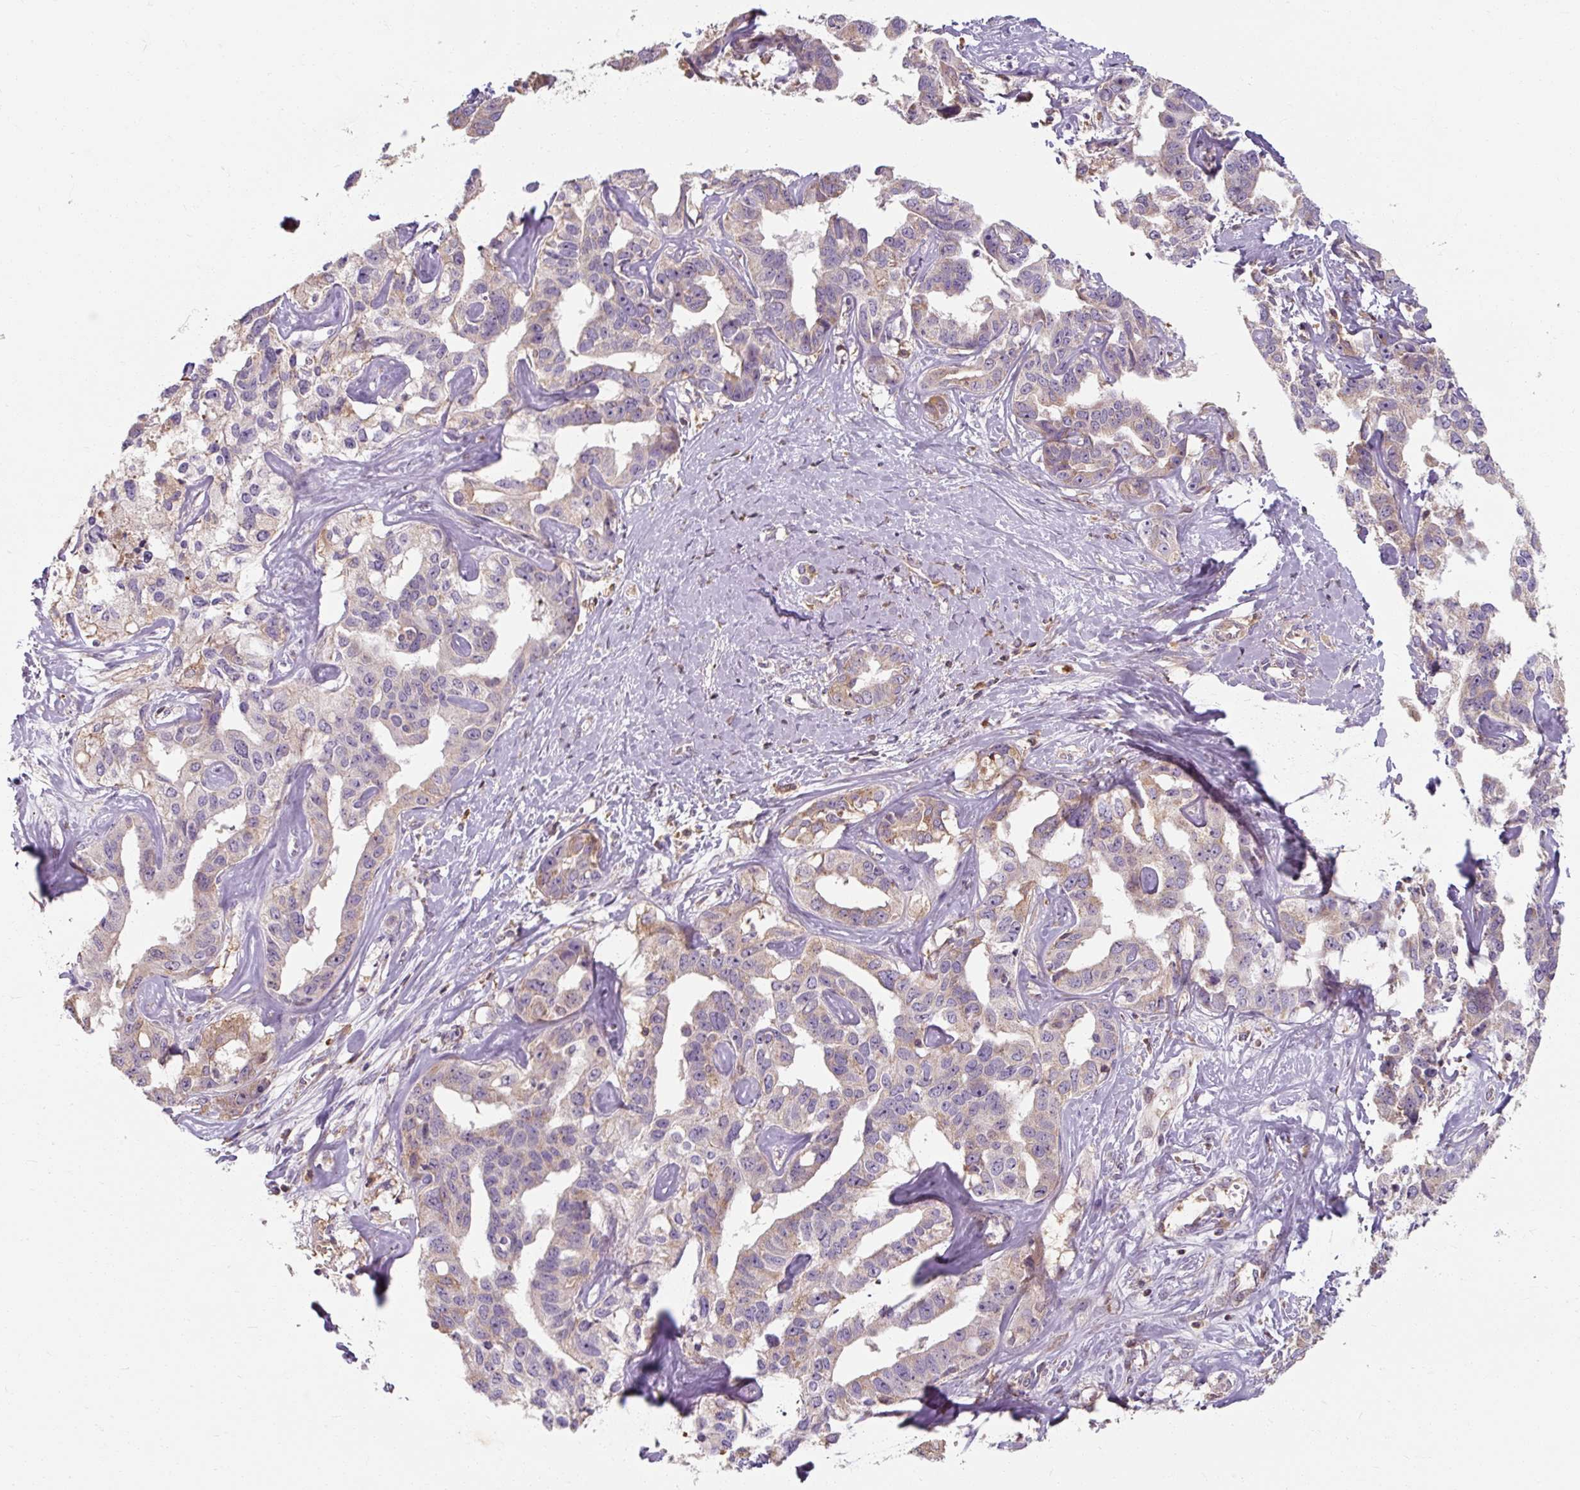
{"staining": {"intensity": "weak", "quantity": "<25%", "location": "cytoplasmic/membranous"}, "tissue": "liver cancer", "cell_type": "Tumor cells", "image_type": "cancer", "snomed": [{"axis": "morphology", "description": "Cholangiocarcinoma"}, {"axis": "topography", "description": "Liver"}], "caption": "The micrograph exhibits no staining of tumor cells in liver cancer. (DAB (3,3'-diaminobenzidine) immunohistochemistry (IHC) visualized using brightfield microscopy, high magnification).", "gene": "TSEN54", "patient": {"sex": "male", "age": 59}}